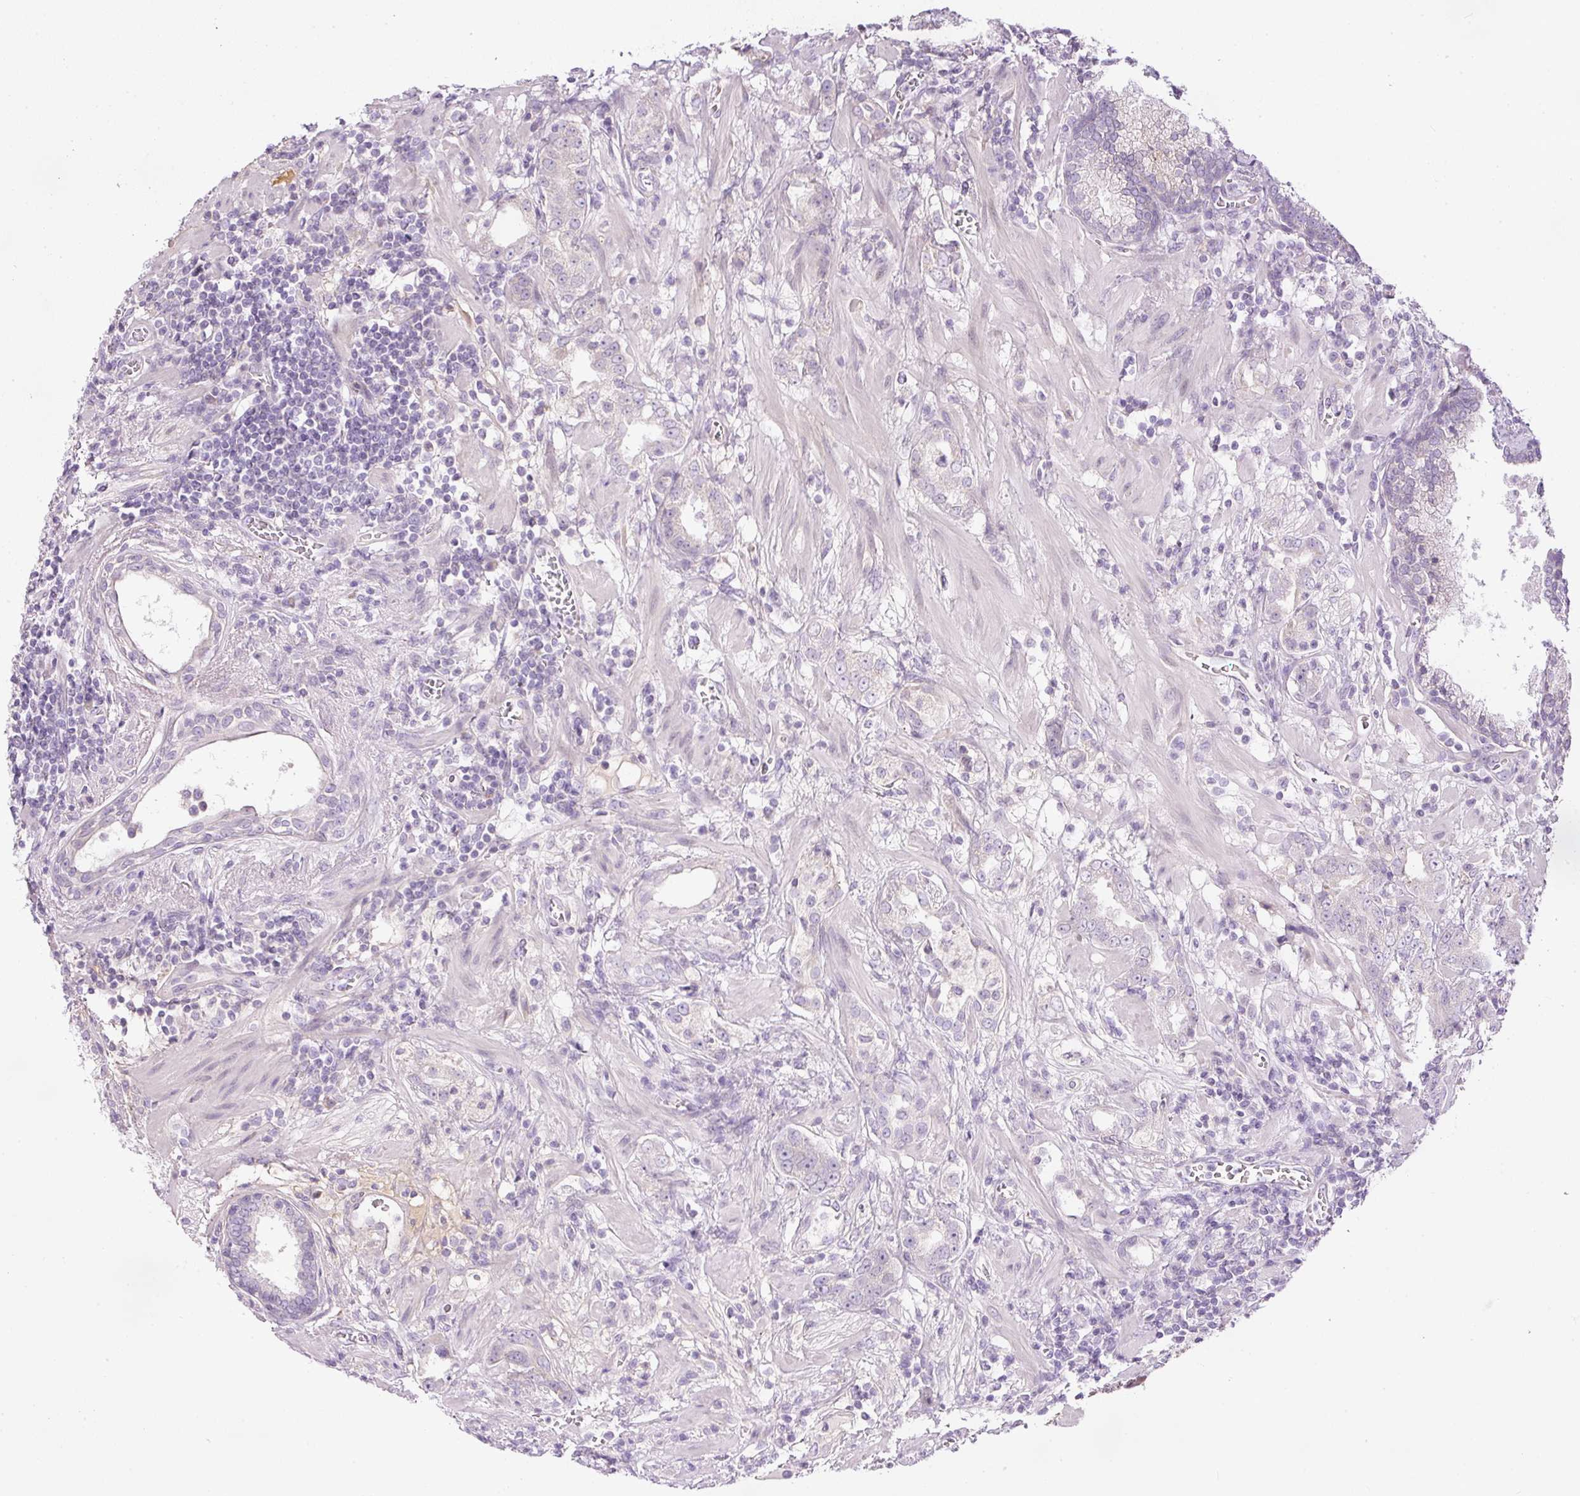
{"staining": {"intensity": "negative", "quantity": "none", "location": "none"}, "tissue": "prostate cancer", "cell_type": "Tumor cells", "image_type": "cancer", "snomed": [{"axis": "morphology", "description": "Adenocarcinoma, High grade"}, {"axis": "topography", "description": "Prostate"}], "caption": "Immunohistochemistry micrograph of neoplastic tissue: human prostate high-grade adenocarcinoma stained with DAB (3,3'-diaminobenzidine) displays no significant protein staining in tumor cells. (DAB immunohistochemistry (IHC) with hematoxylin counter stain).", "gene": "KPNA5", "patient": {"sex": "male", "age": 63}}